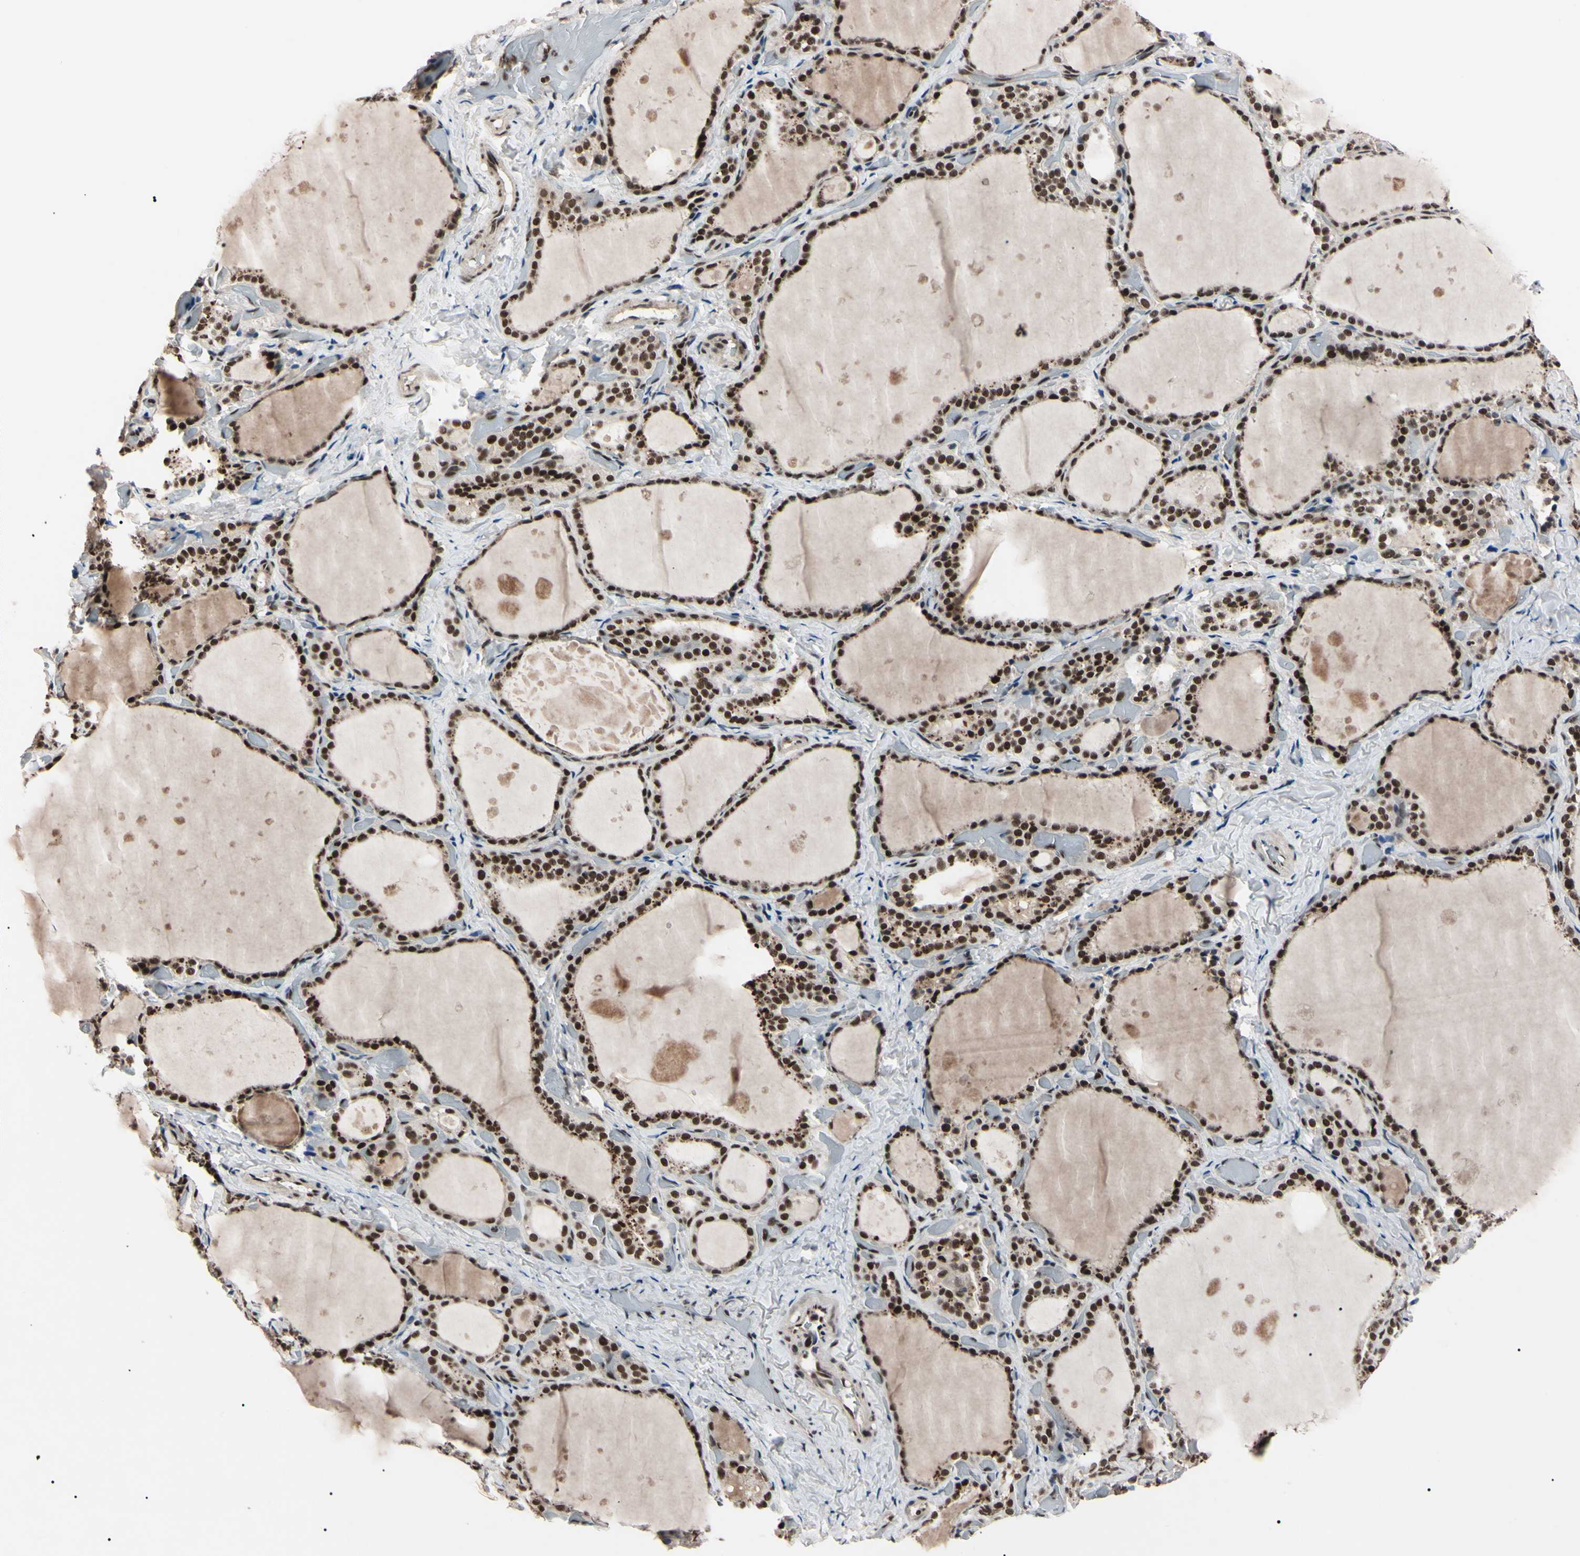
{"staining": {"intensity": "strong", "quantity": ">75%", "location": "nuclear"}, "tissue": "thyroid gland", "cell_type": "Glandular cells", "image_type": "normal", "snomed": [{"axis": "morphology", "description": "Normal tissue, NOS"}, {"axis": "topography", "description": "Thyroid gland"}], "caption": "Immunohistochemistry histopathology image of unremarkable thyroid gland: human thyroid gland stained using IHC displays high levels of strong protein expression localized specifically in the nuclear of glandular cells, appearing as a nuclear brown color.", "gene": "YY1", "patient": {"sex": "female", "age": 44}}